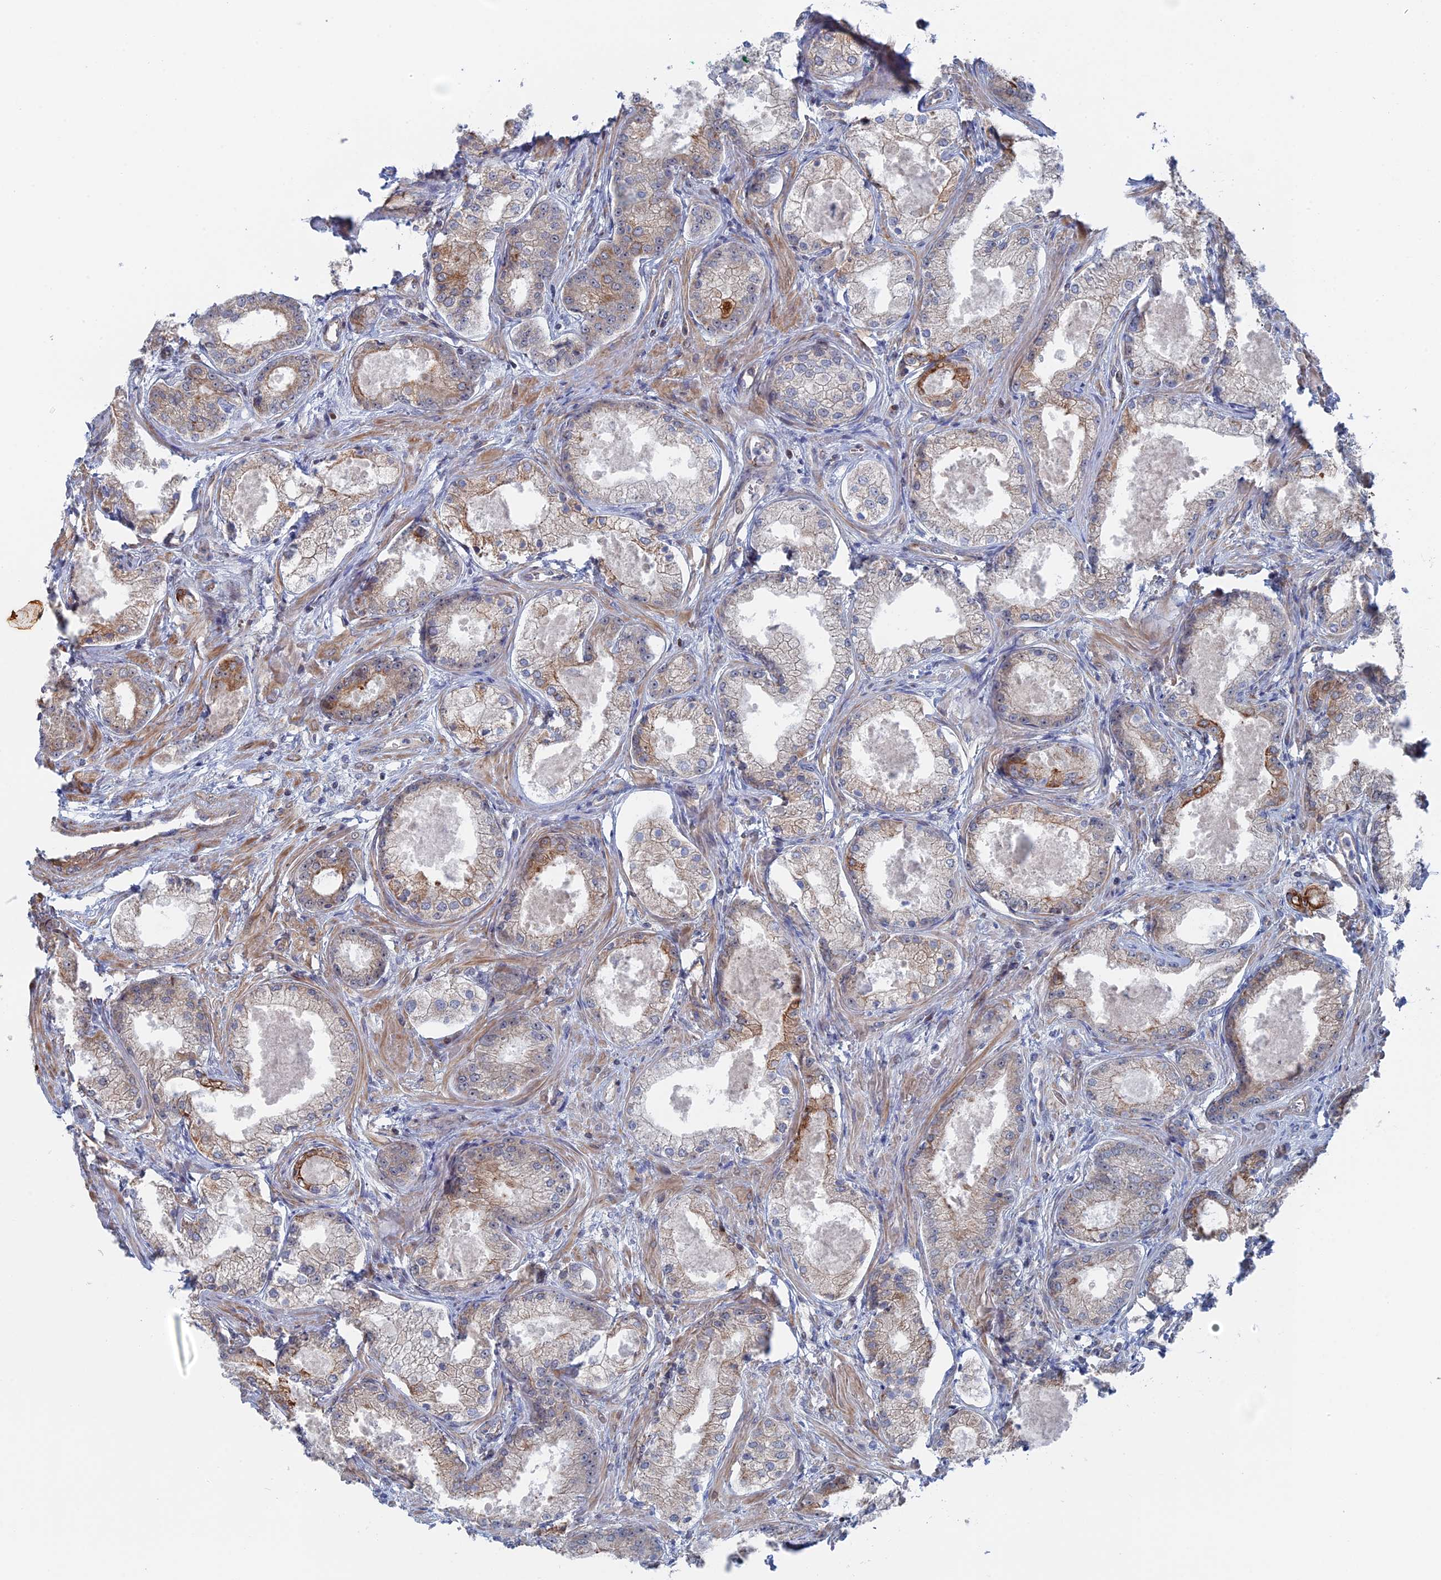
{"staining": {"intensity": "weak", "quantity": "25%-75%", "location": "cytoplasmic/membranous"}, "tissue": "prostate cancer", "cell_type": "Tumor cells", "image_type": "cancer", "snomed": [{"axis": "morphology", "description": "Adenocarcinoma, Low grade"}, {"axis": "topography", "description": "Prostate"}], "caption": "Protein analysis of low-grade adenocarcinoma (prostate) tissue displays weak cytoplasmic/membranous positivity in approximately 25%-75% of tumor cells.", "gene": "IL7", "patient": {"sex": "male", "age": 68}}